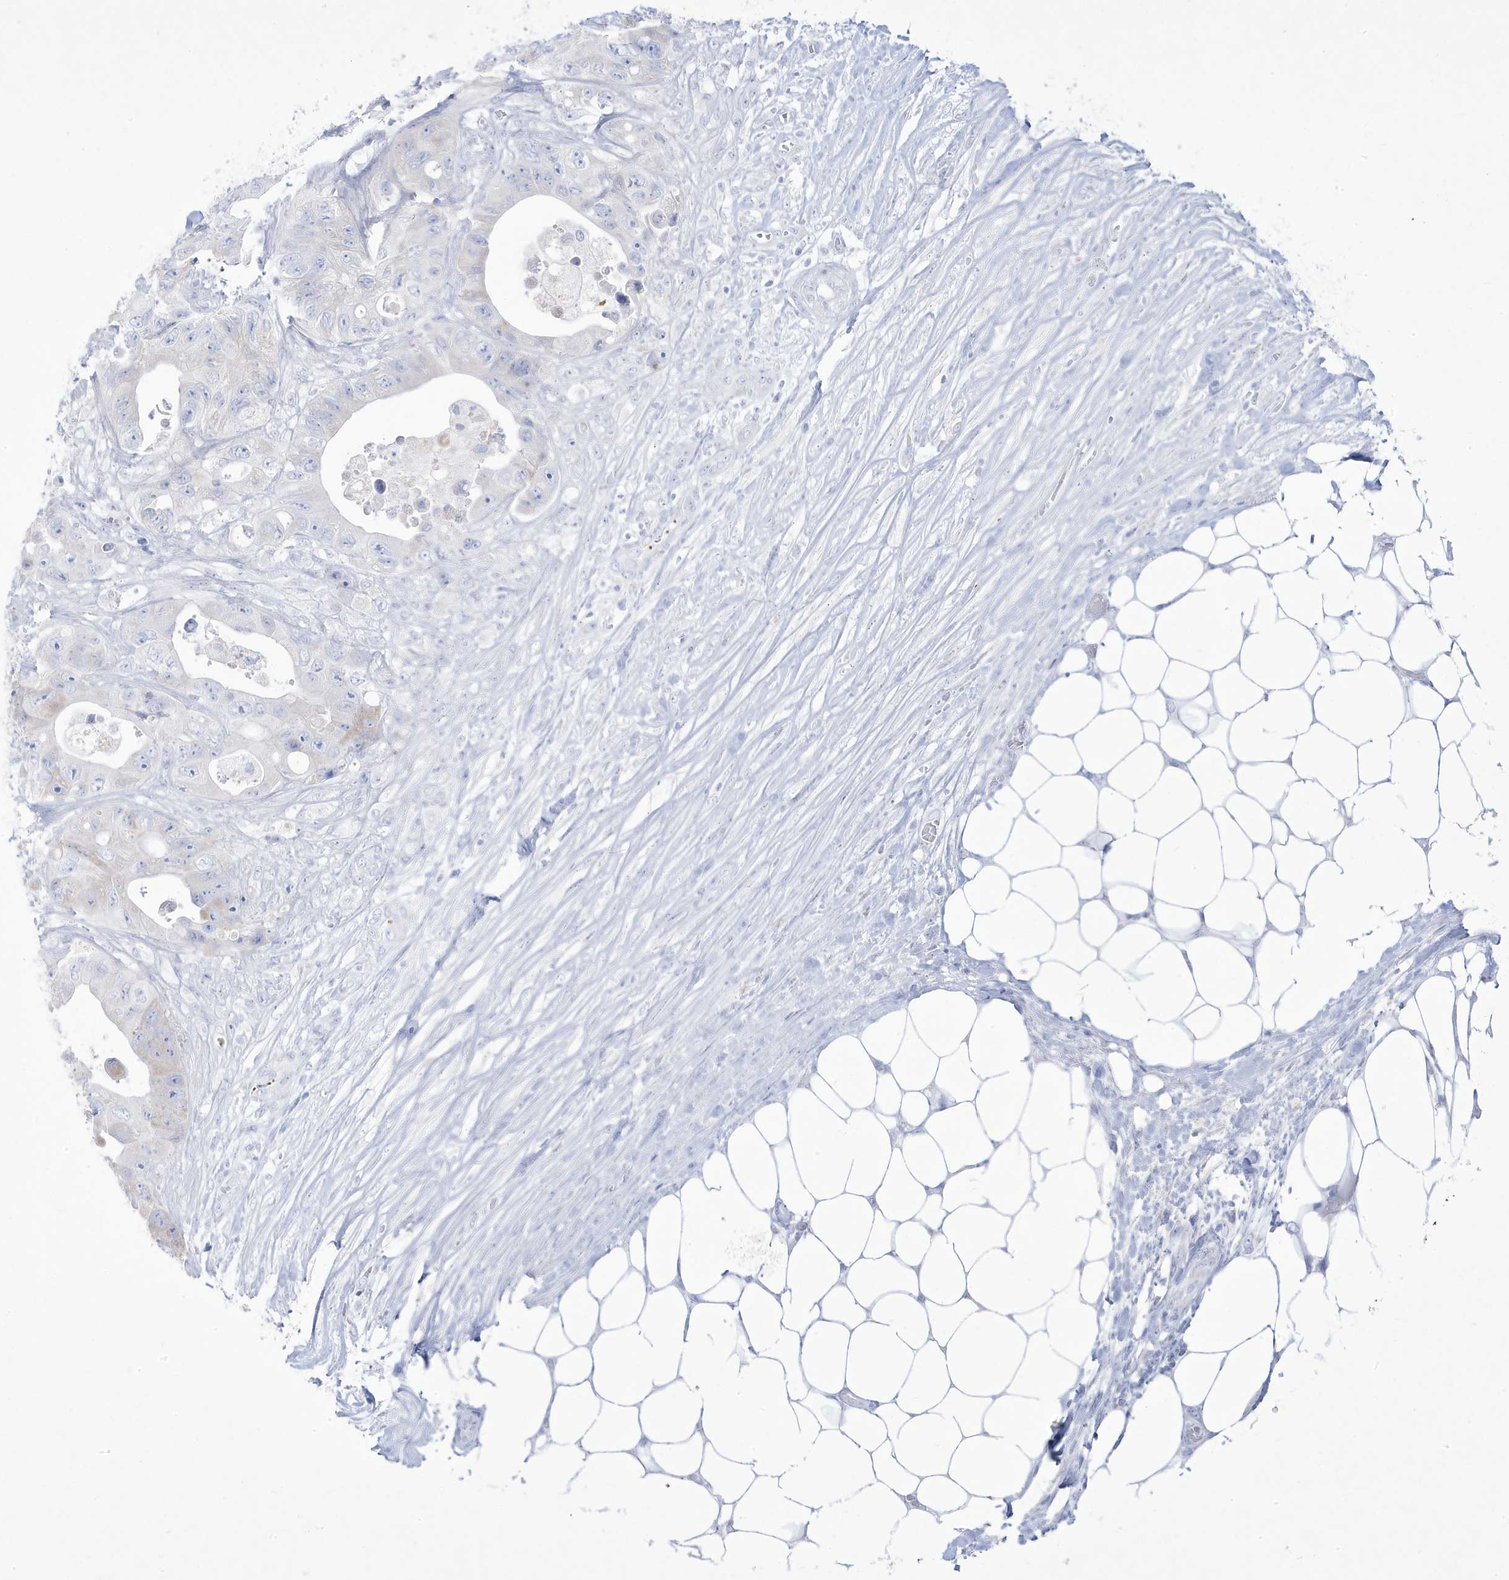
{"staining": {"intensity": "negative", "quantity": "none", "location": "none"}, "tissue": "colorectal cancer", "cell_type": "Tumor cells", "image_type": "cancer", "snomed": [{"axis": "morphology", "description": "Adenocarcinoma, NOS"}, {"axis": "topography", "description": "Colon"}], "caption": "Immunohistochemistry (IHC) of colorectal cancer exhibits no expression in tumor cells.", "gene": "ADAMTSL3", "patient": {"sex": "female", "age": 46}}